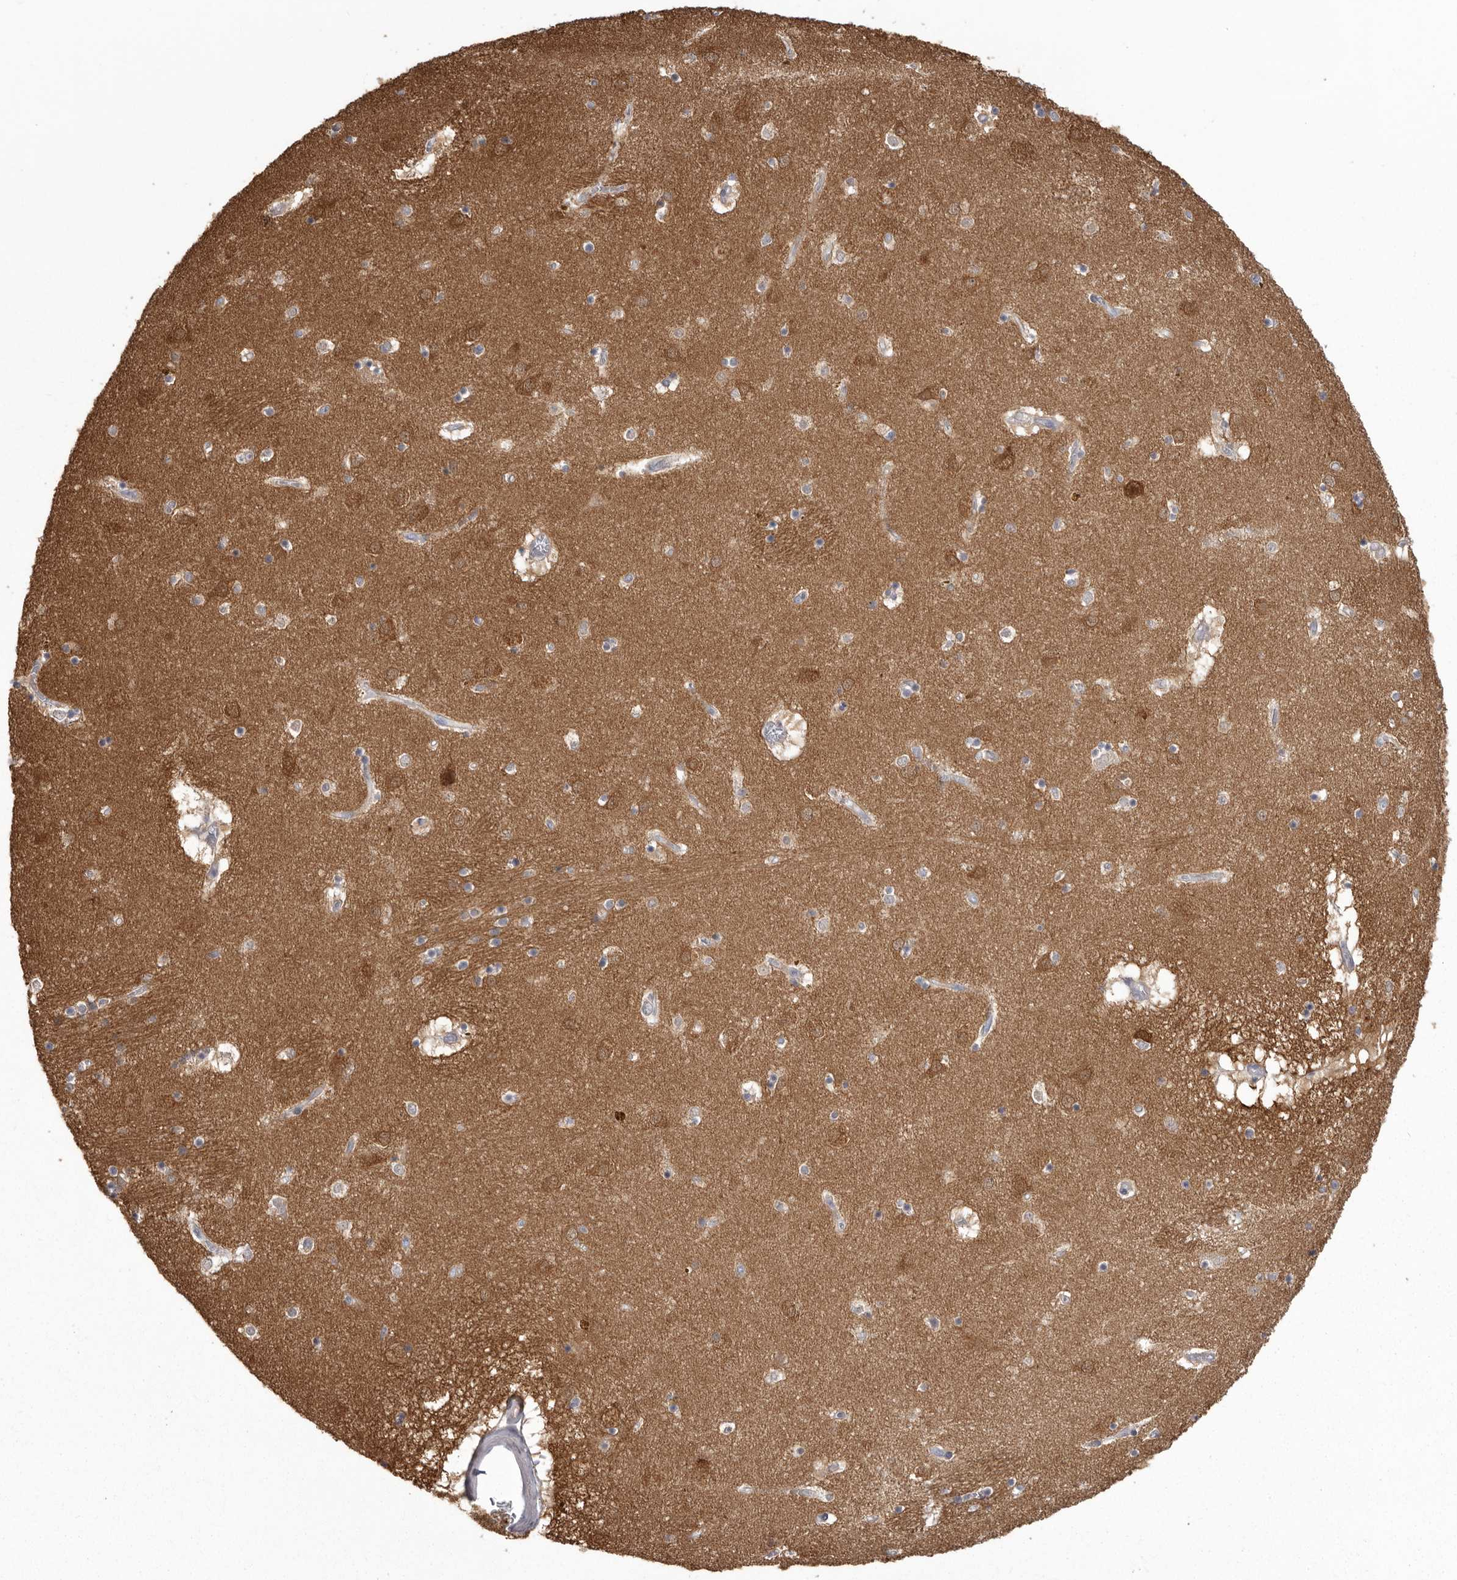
{"staining": {"intensity": "weak", "quantity": "<25%", "location": "cytoplasmic/membranous"}, "tissue": "caudate", "cell_type": "Glial cells", "image_type": "normal", "snomed": [{"axis": "morphology", "description": "Normal tissue, NOS"}, {"axis": "topography", "description": "Lateral ventricle wall"}], "caption": "Glial cells are negative for protein expression in normal human caudate. (DAB (3,3'-diaminobenzidine) immunohistochemistry (IHC) visualized using brightfield microscopy, high magnification).", "gene": "MDH1", "patient": {"sex": "male", "age": 70}}